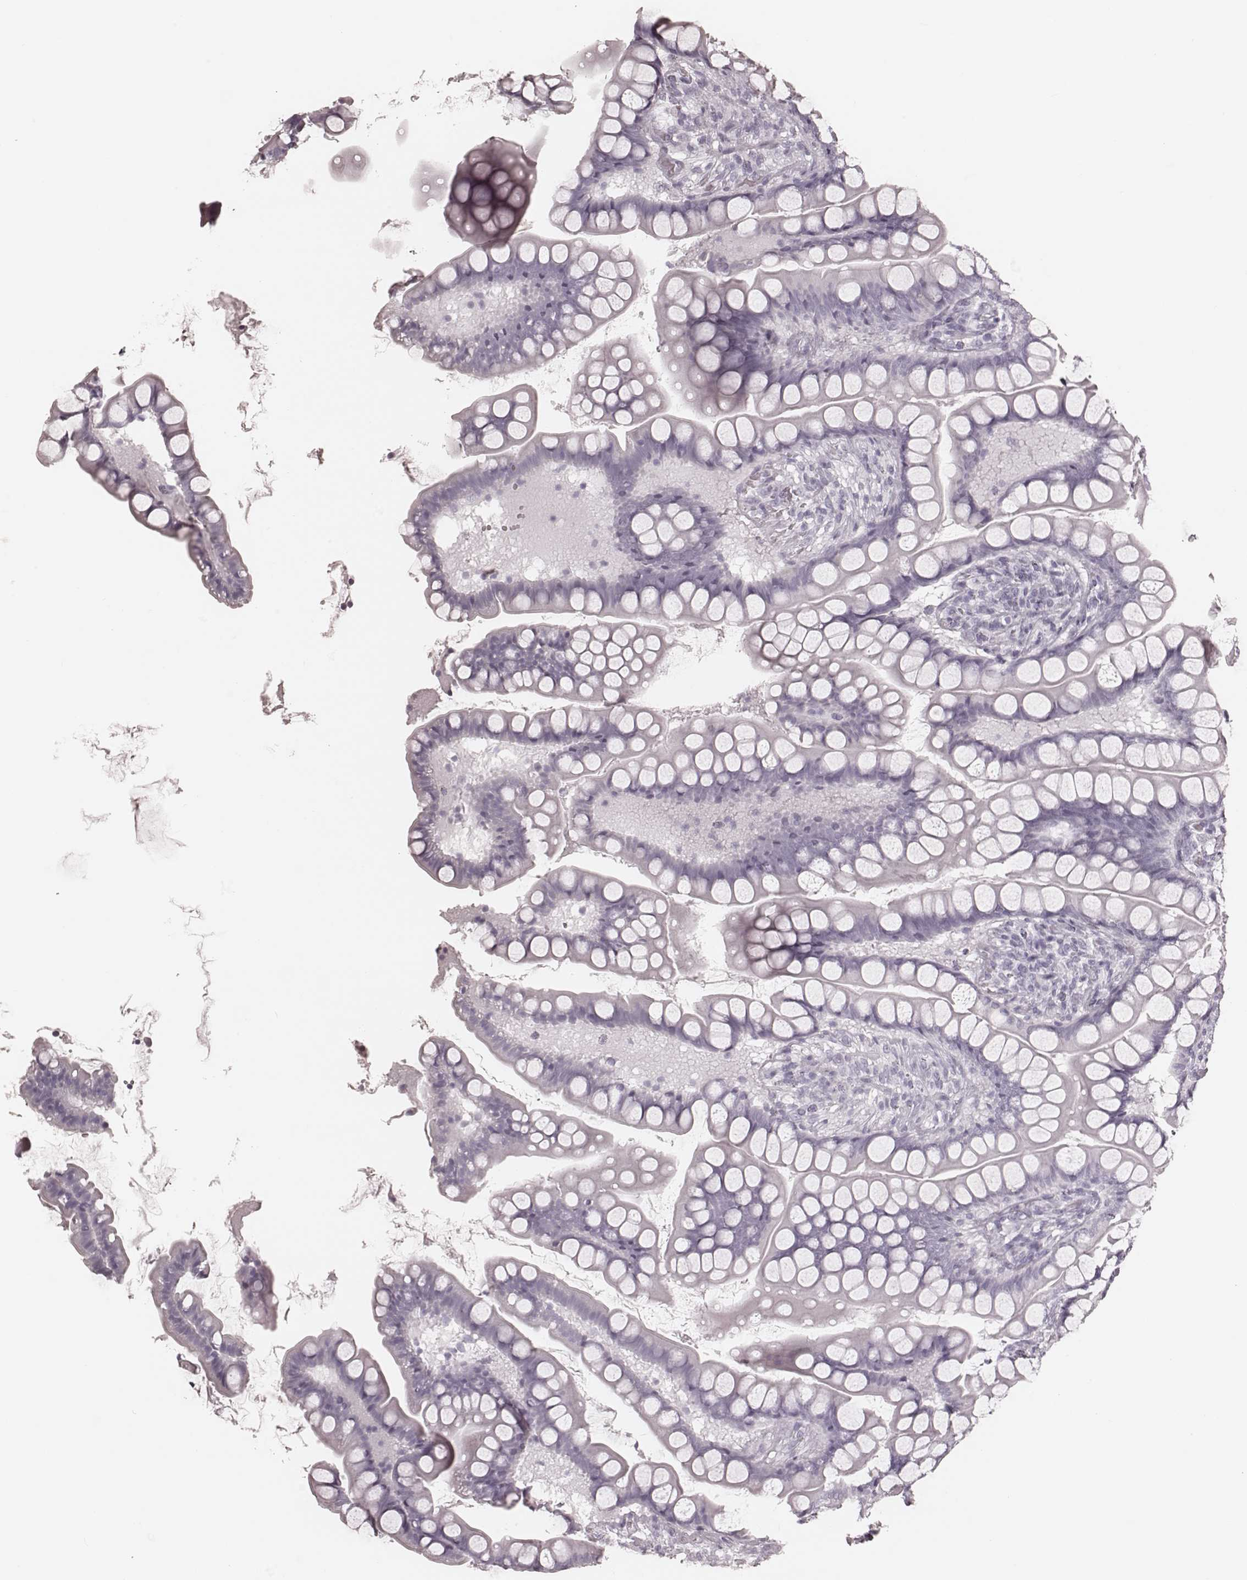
{"staining": {"intensity": "negative", "quantity": "none", "location": "none"}, "tissue": "small intestine", "cell_type": "Glandular cells", "image_type": "normal", "snomed": [{"axis": "morphology", "description": "Normal tissue, NOS"}, {"axis": "topography", "description": "Small intestine"}], "caption": "Immunohistochemistry (IHC) image of unremarkable small intestine stained for a protein (brown), which exhibits no staining in glandular cells.", "gene": "KRT74", "patient": {"sex": "male", "age": 70}}